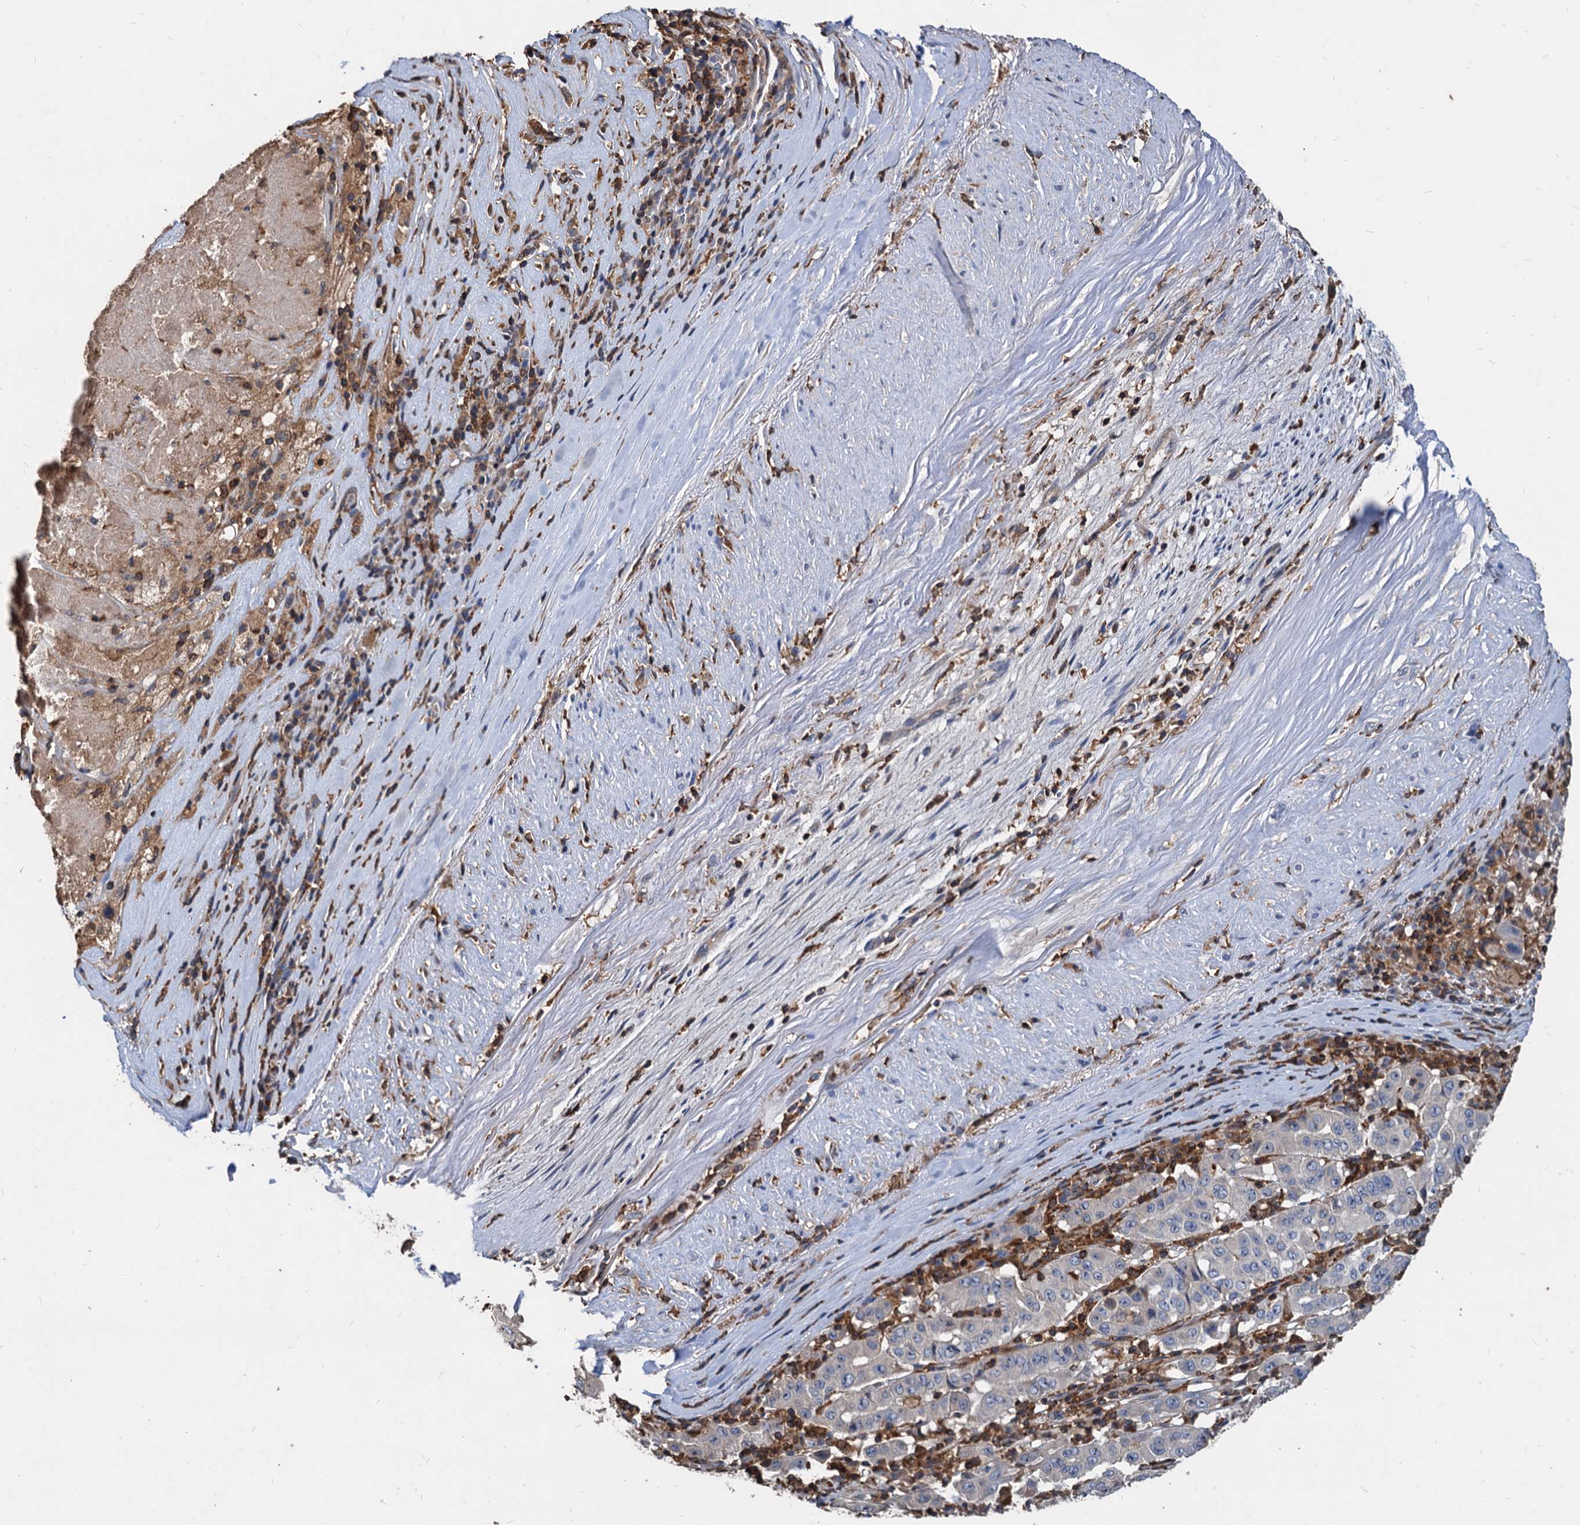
{"staining": {"intensity": "negative", "quantity": "none", "location": "none"}, "tissue": "pancreatic cancer", "cell_type": "Tumor cells", "image_type": "cancer", "snomed": [{"axis": "morphology", "description": "Adenocarcinoma, NOS"}, {"axis": "topography", "description": "Pancreas"}], "caption": "Immunohistochemistry (IHC) image of pancreatic cancer (adenocarcinoma) stained for a protein (brown), which shows no positivity in tumor cells.", "gene": "LCP2", "patient": {"sex": "male", "age": 63}}